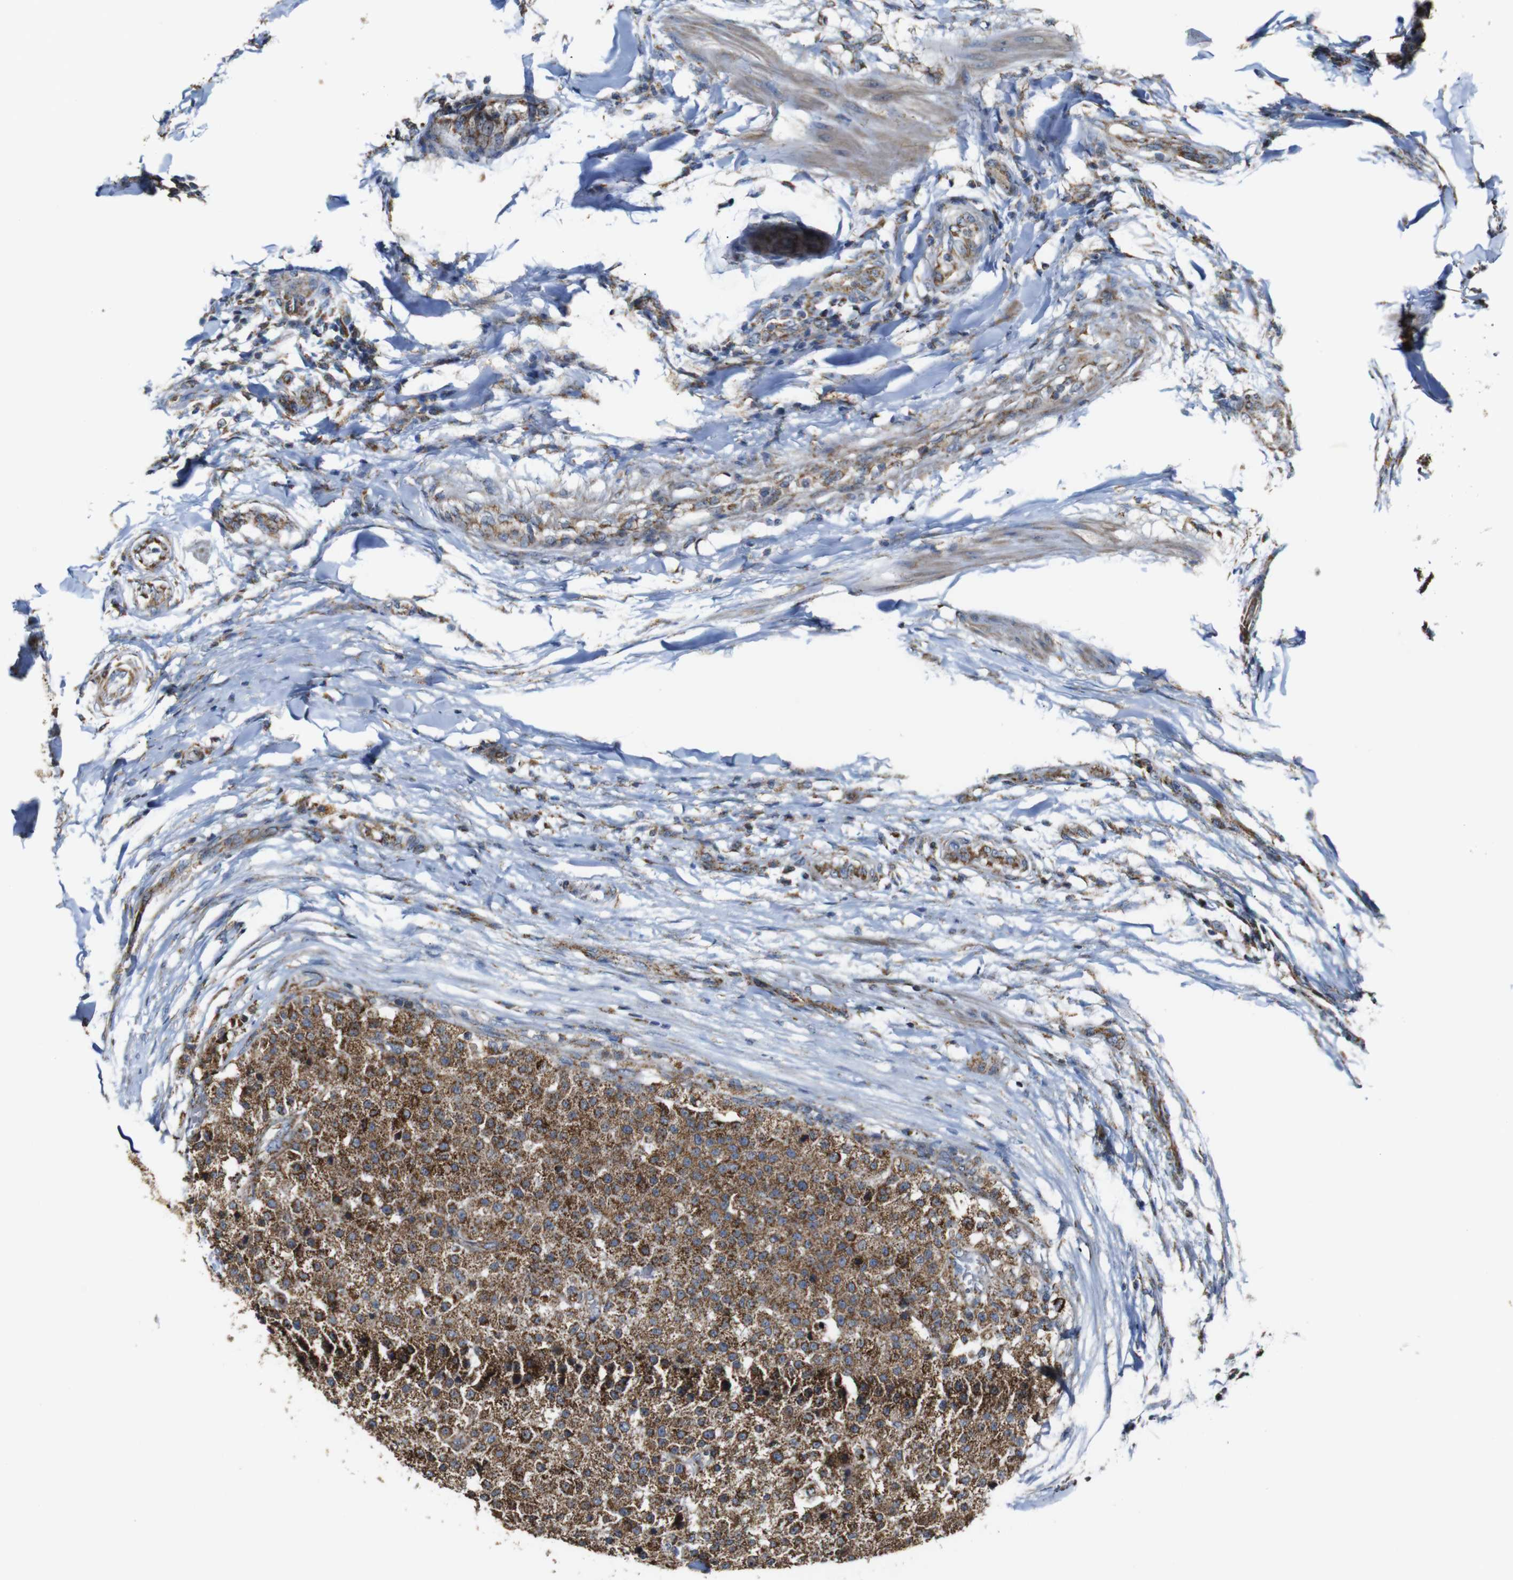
{"staining": {"intensity": "moderate", "quantity": ">75%", "location": "cytoplasmic/membranous"}, "tissue": "testis cancer", "cell_type": "Tumor cells", "image_type": "cancer", "snomed": [{"axis": "morphology", "description": "Seminoma, NOS"}, {"axis": "topography", "description": "Testis"}], "caption": "Protein staining by immunohistochemistry exhibits moderate cytoplasmic/membranous expression in approximately >75% of tumor cells in testis cancer.", "gene": "NR3C2", "patient": {"sex": "male", "age": 59}}